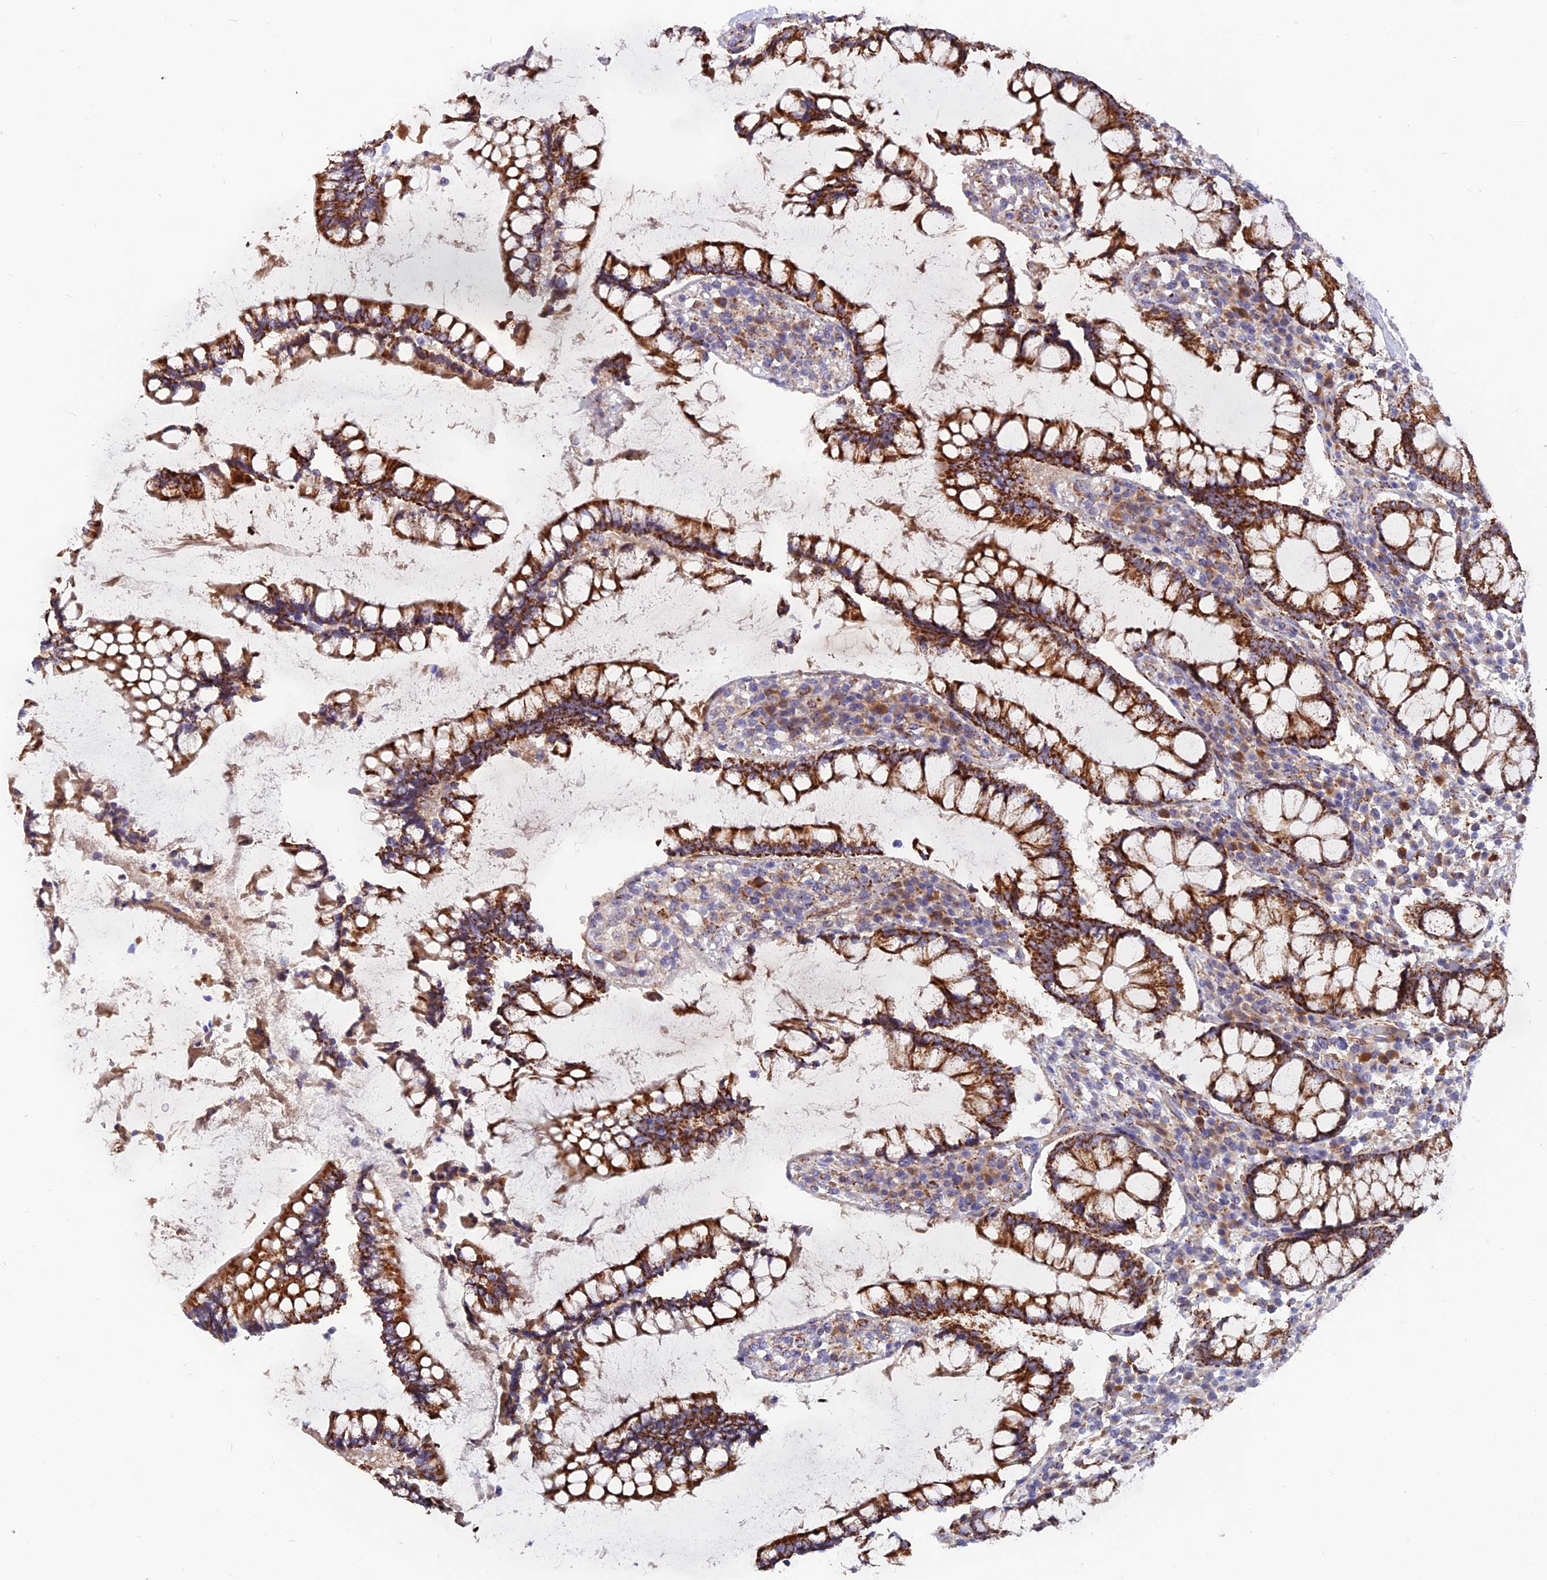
{"staining": {"intensity": "moderate", "quantity": ">75%", "location": "cytoplasmic/membranous"}, "tissue": "colon", "cell_type": "Endothelial cells", "image_type": "normal", "snomed": [{"axis": "morphology", "description": "Normal tissue, NOS"}, {"axis": "topography", "description": "Colon"}], "caption": "Protein positivity by immunohistochemistry (IHC) displays moderate cytoplasmic/membranous expression in about >75% of endothelial cells in benign colon. (DAB IHC, brown staining for protein, blue staining for nuclei).", "gene": "TIGD6", "patient": {"sex": "female", "age": 79}}